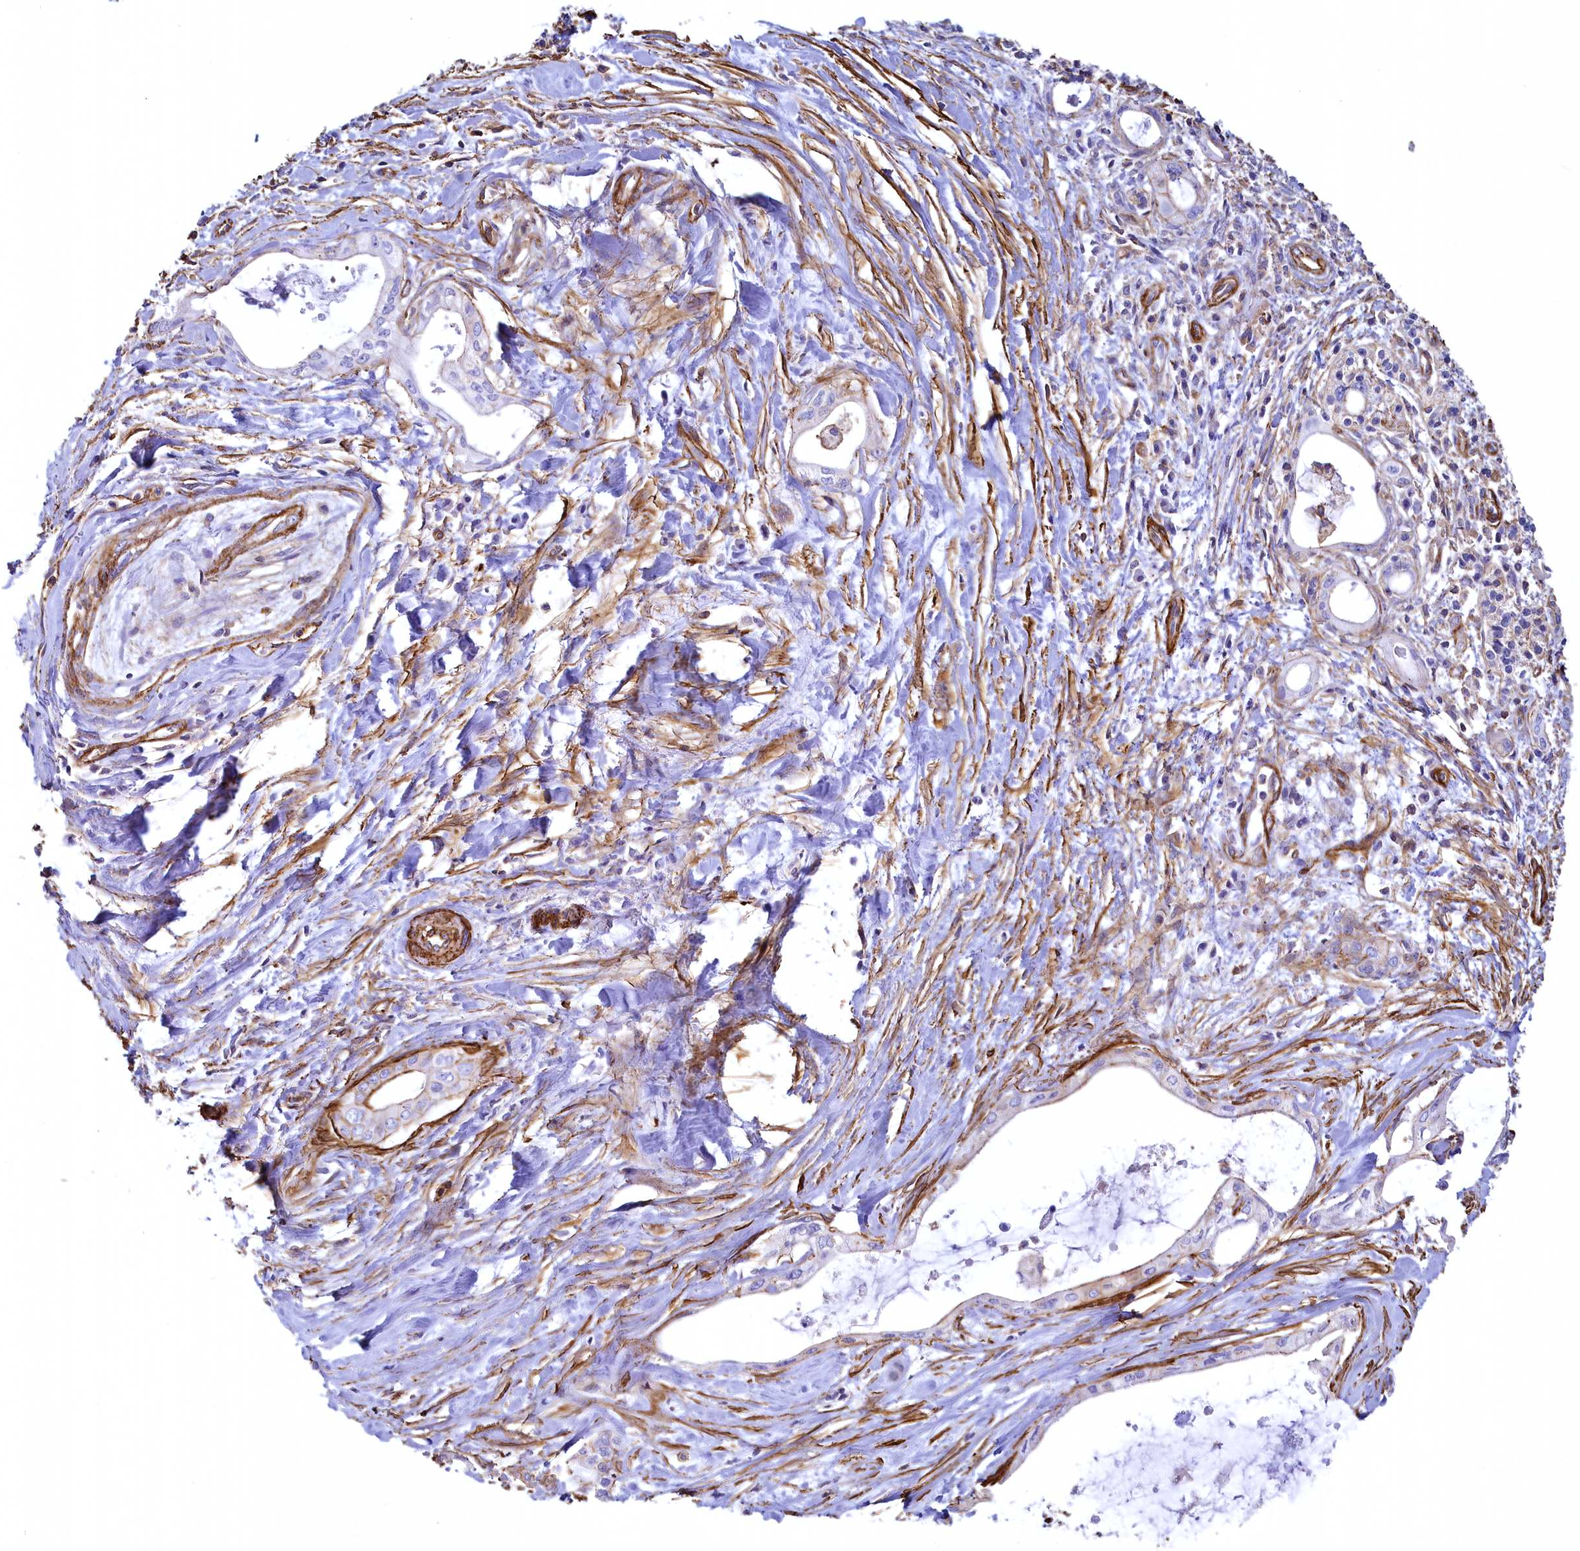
{"staining": {"intensity": "moderate", "quantity": "<25%", "location": "cytoplasmic/membranous"}, "tissue": "pancreatic cancer", "cell_type": "Tumor cells", "image_type": "cancer", "snomed": [{"axis": "morphology", "description": "Adenocarcinoma, NOS"}, {"axis": "topography", "description": "Pancreas"}], "caption": "Protein expression analysis of human pancreatic cancer (adenocarcinoma) reveals moderate cytoplasmic/membranous expression in approximately <25% of tumor cells. (DAB IHC with brightfield microscopy, high magnification).", "gene": "THBS1", "patient": {"sex": "male", "age": 72}}